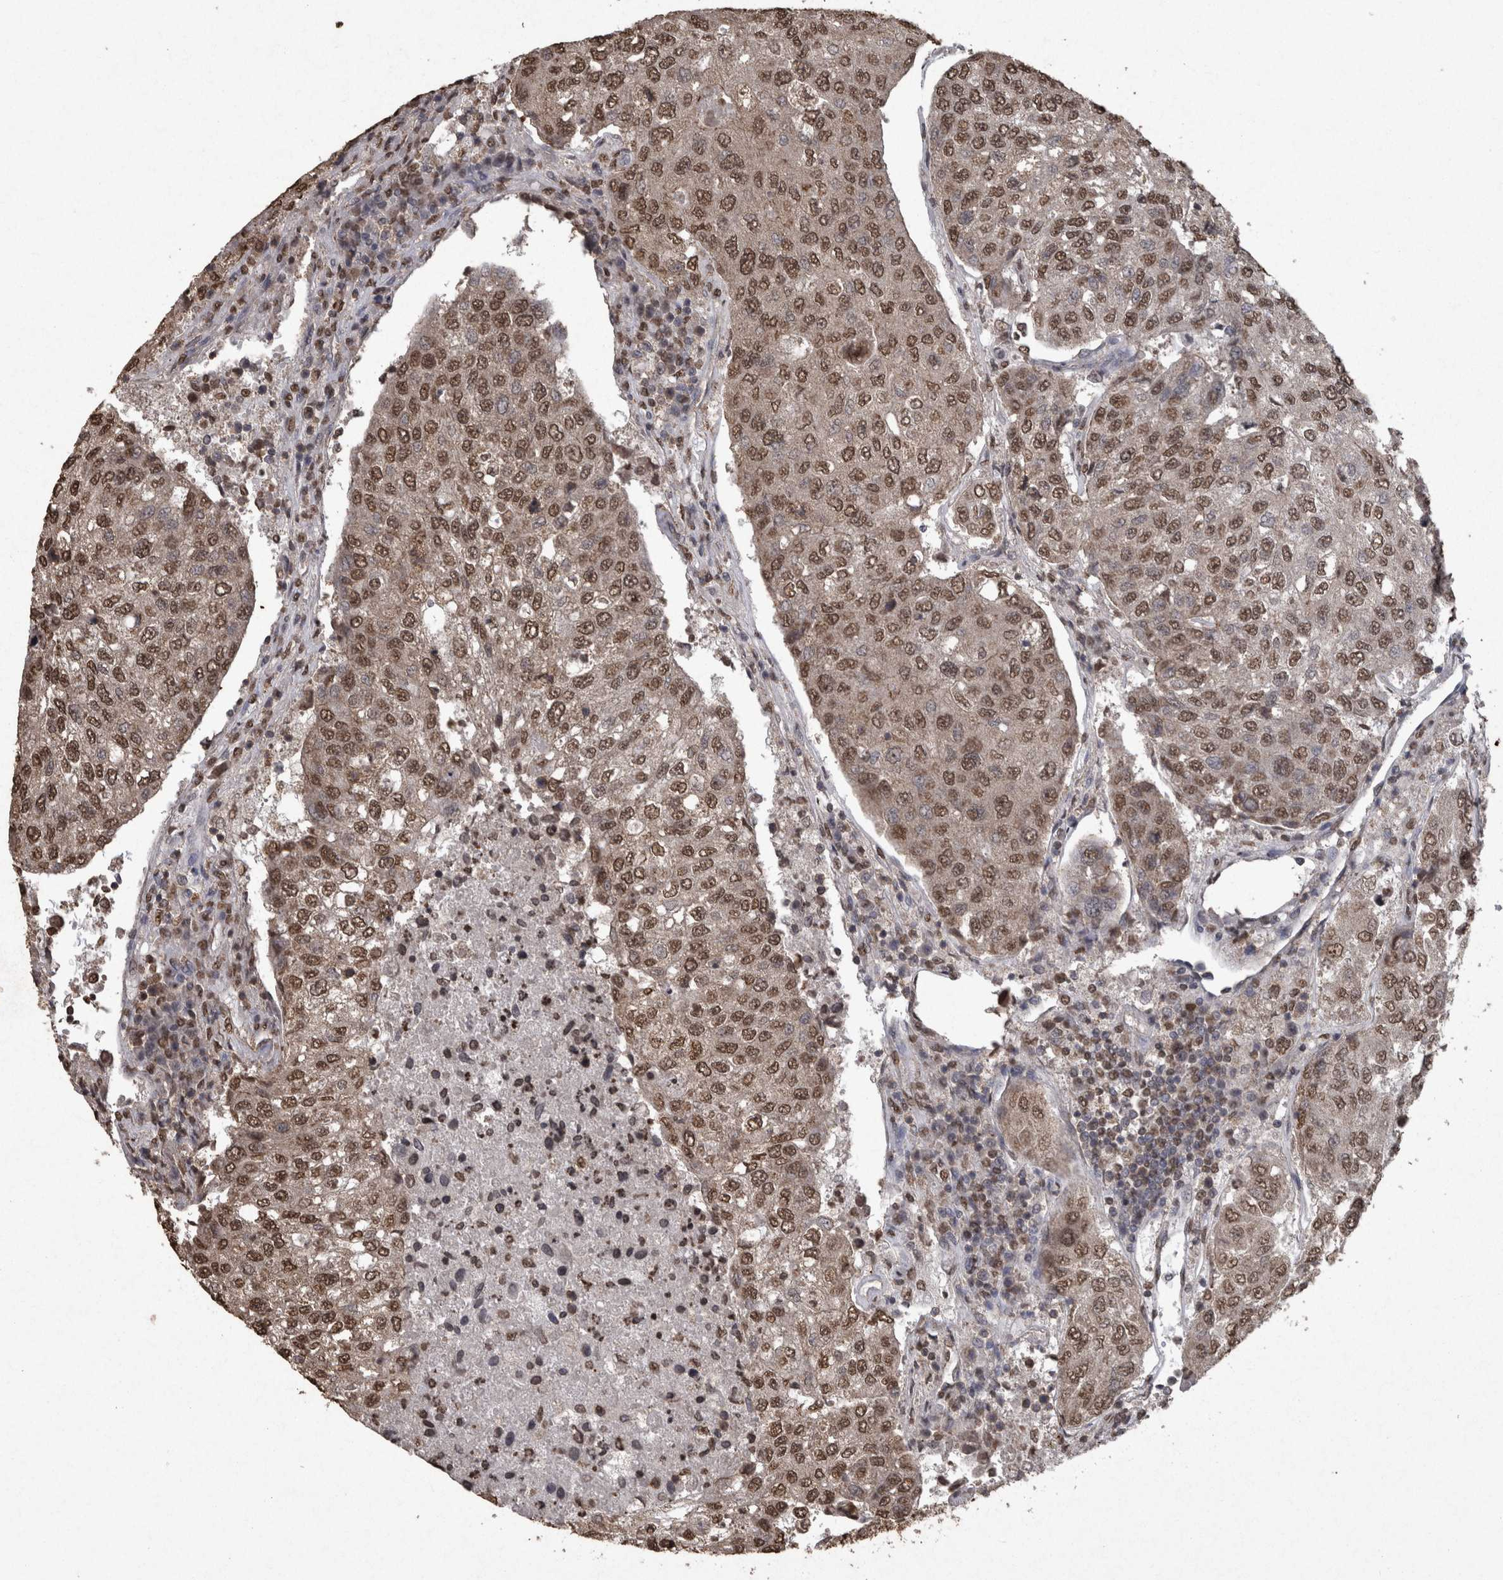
{"staining": {"intensity": "moderate", "quantity": ">75%", "location": "cytoplasmic/membranous,nuclear"}, "tissue": "urothelial cancer", "cell_type": "Tumor cells", "image_type": "cancer", "snomed": [{"axis": "morphology", "description": "Urothelial carcinoma, High grade"}, {"axis": "topography", "description": "Lymph node"}, {"axis": "topography", "description": "Urinary bladder"}], "caption": "Urothelial carcinoma (high-grade) stained with a protein marker displays moderate staining in tumor cells.", "gene": "SMAD7", "patient": {"sex": "male", "age": 51}}